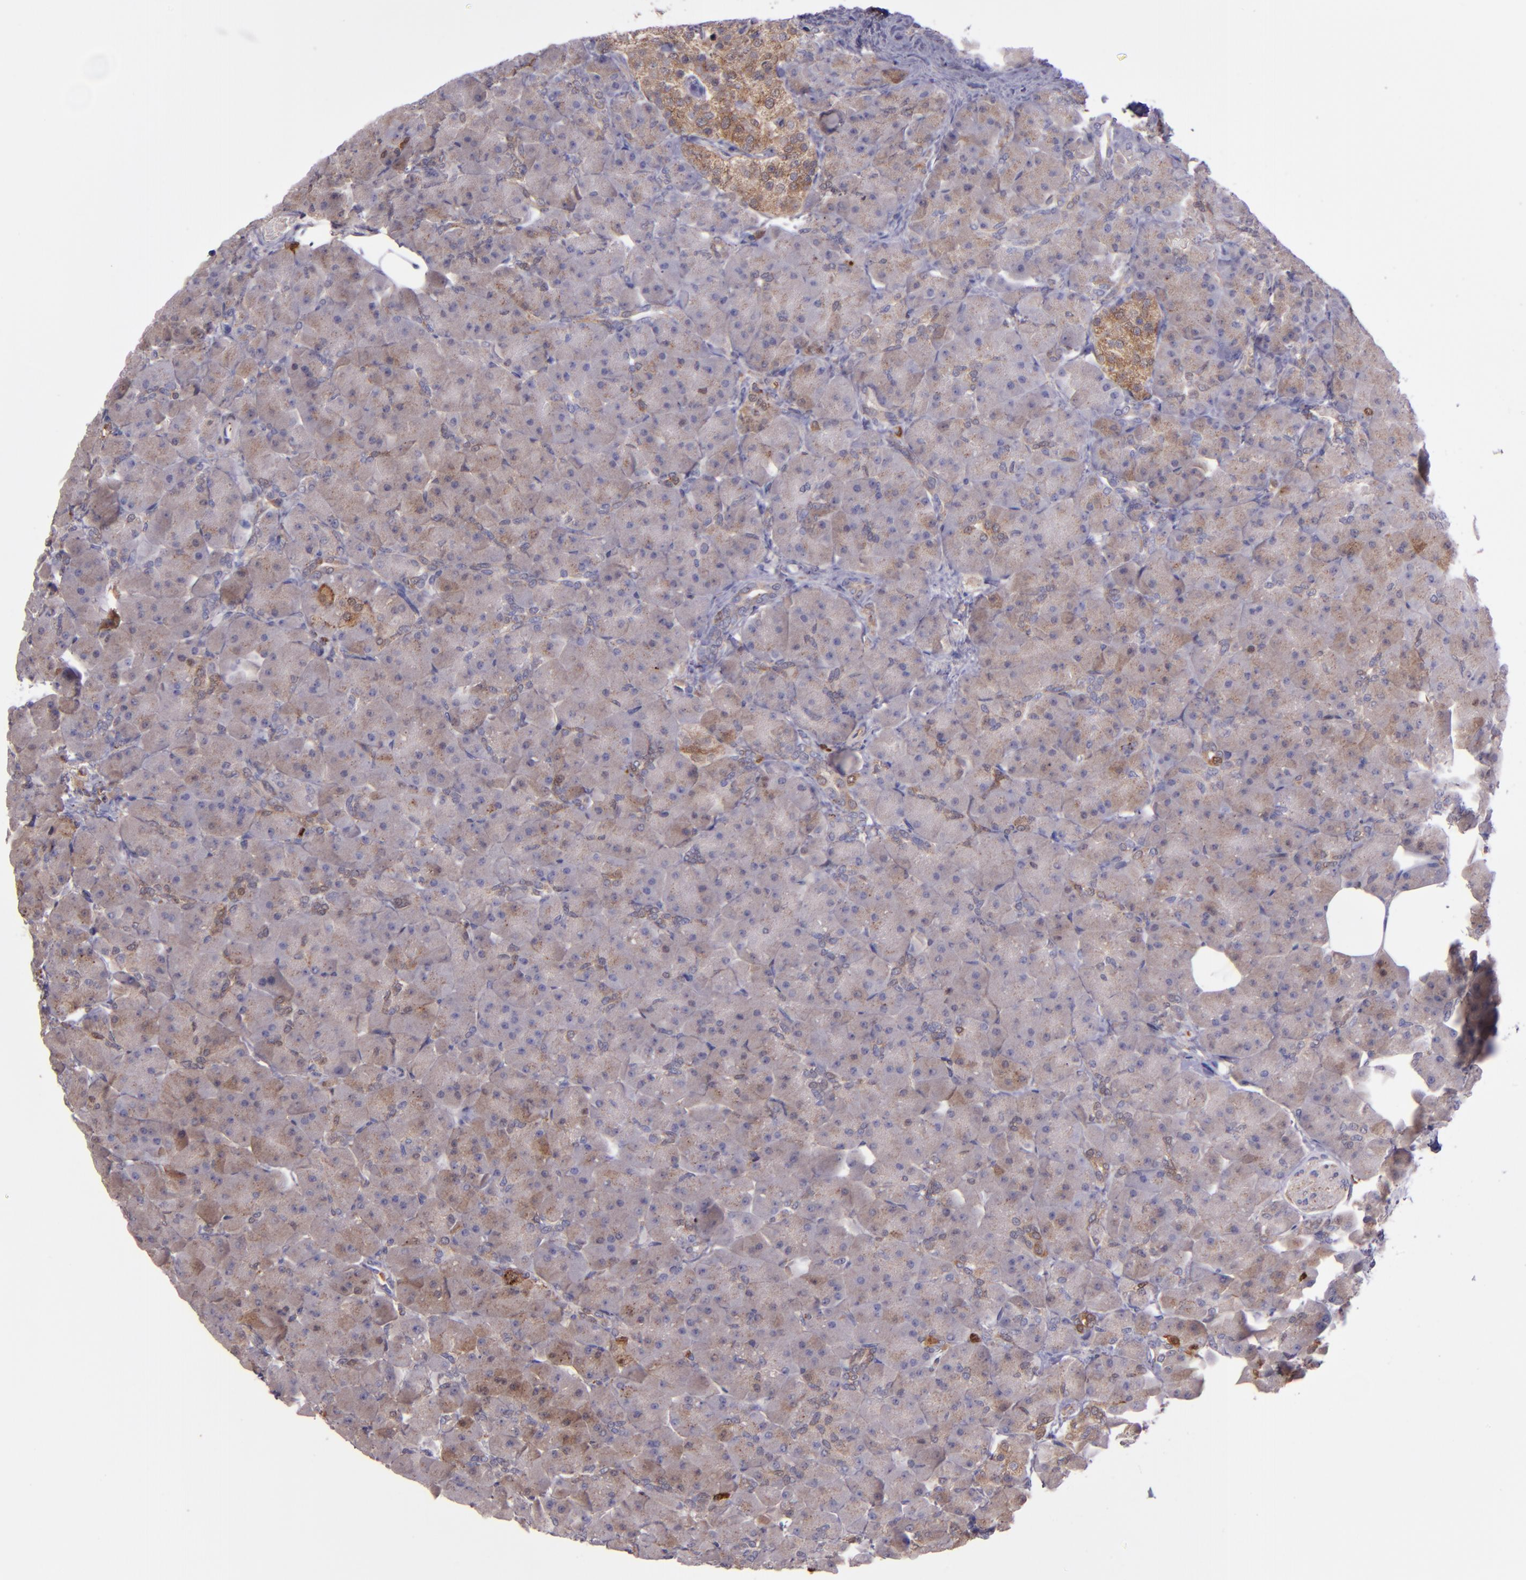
{"staining": {"intensity": "weak", "quantity": ">75%", "location": "cytoplasmic/membranous"}, "tissue": "pancreas", "cell_type": "Exocrine glandular cells", "image_type": "normal", "snomed": [{"axis": "morphology", "description": "Normal tissue, NOS"}, {"axis": "topography", "description": "Pancreas"}], "caption": "Exocrine glandular cells demonstrate low levels of weak cytoplasmic/membranous positivity in approximately >75% of cells in benign pancreas.", "gene": "WASH6P", "patient": {"sex": "male", "age": 66}}